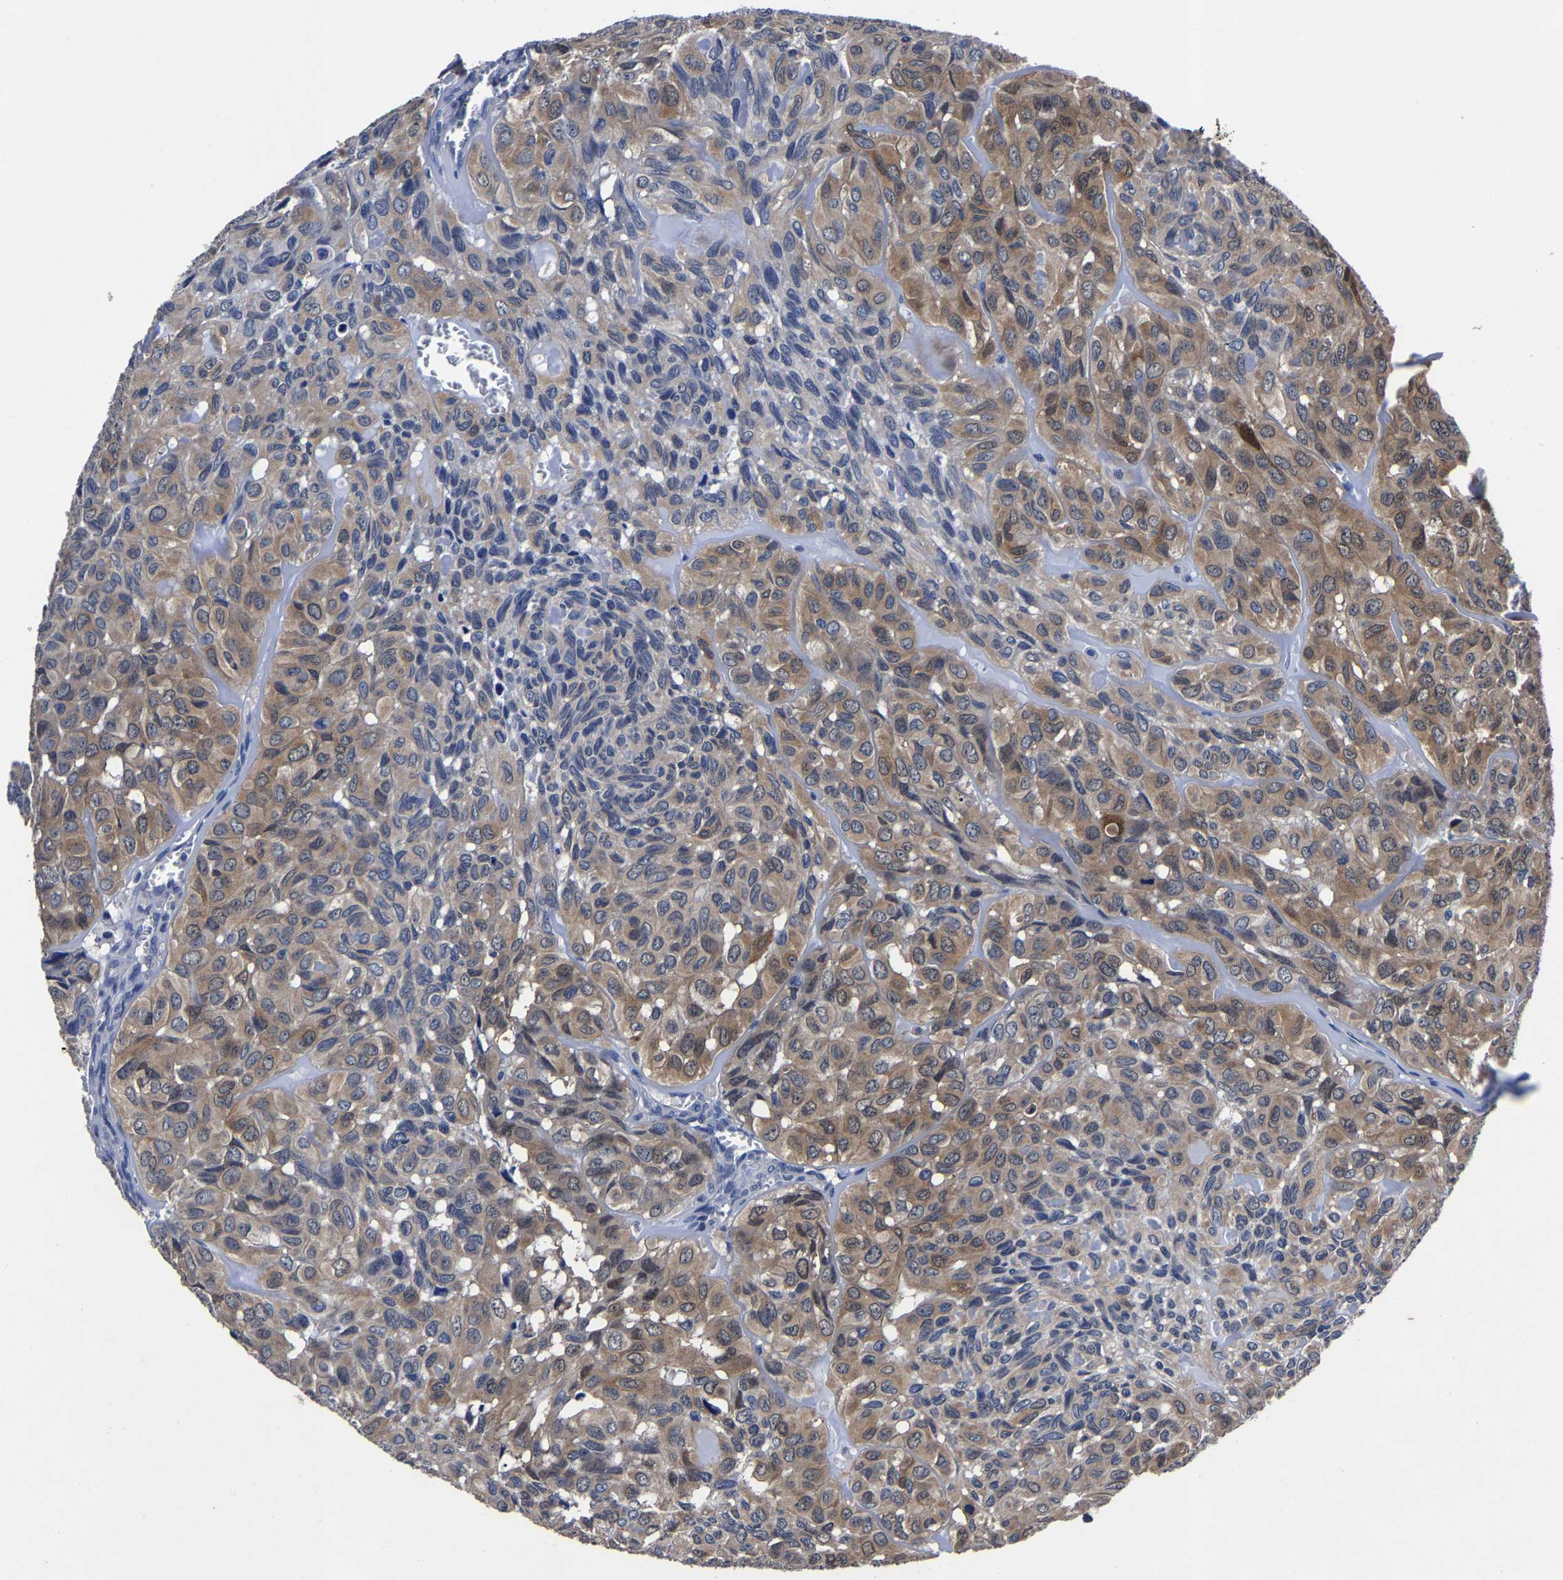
{"staining": {"intensity": "moderate", "quantity": ">75%", "location": "cytoplasmic/membranous"}, "tissue": "head and neck cancer", "cell_type": "Tumor cells", "image_type": "cancer", "snomed": [{"axis": "morphology", "description": "Adenocarcinoma, NOS"}, {"axis": "topography", "description": "Salivary gland, NOS"}, {"axis": "topography", "description": "Head-Neck"}], "caption": "The immunohistochemical stain highlights moderate cytoplasmic/membranous expression in tumor cells of head and neck cancer tissue.", "gene": "PSPH", "patient": {"sex": "female", "age": 76}}